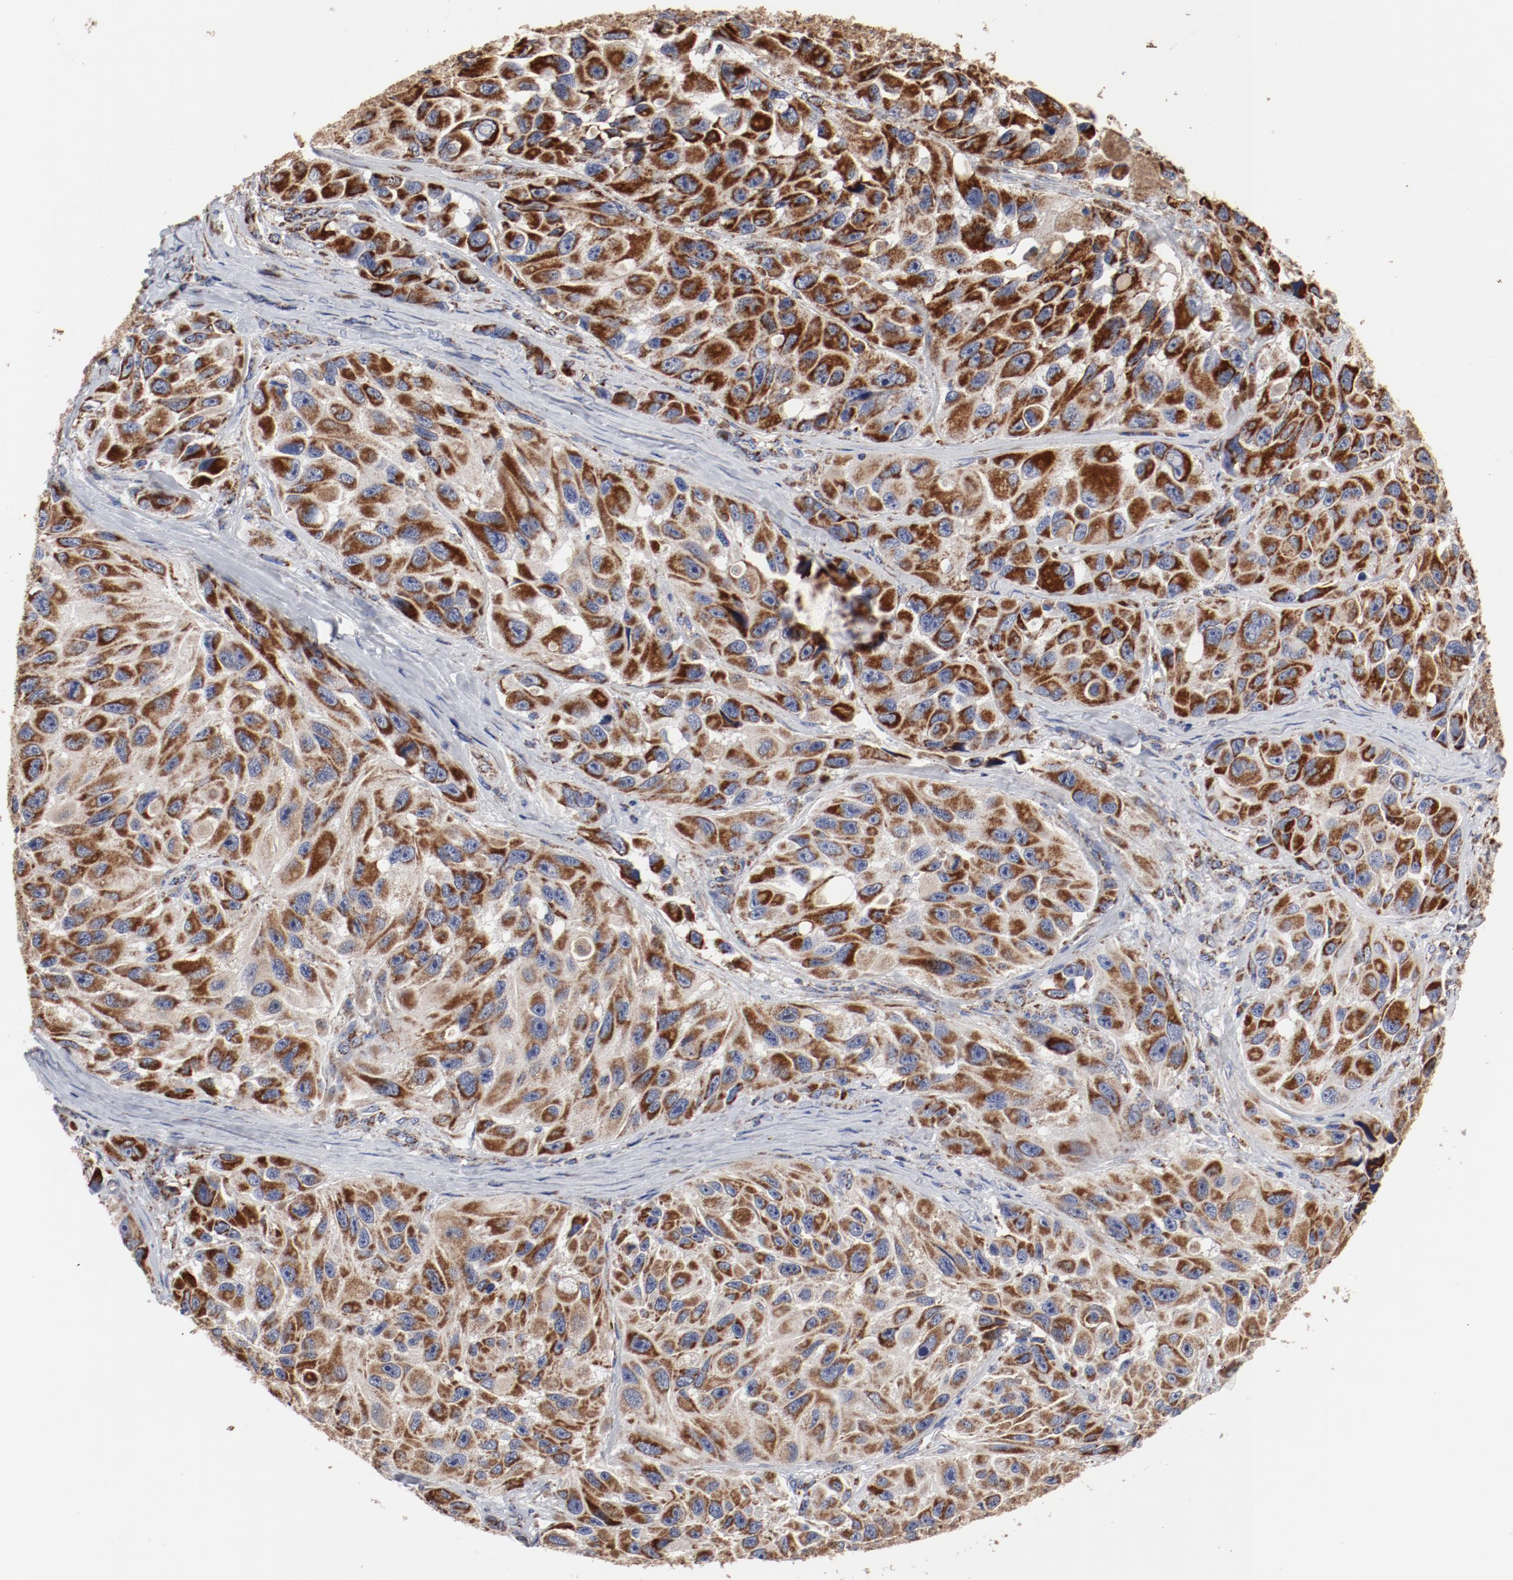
{"staining": {"intensity": "strong", "quantity": ">75%", "location": "cytoplasmic/membranous"}, "tissue": "melanoma", "cell_type": "Tumor cells", "image_type": "cancer", "snomed": [{"axis": "morphology", "description": "Malignant melanoma, NOS"}, {"axis": "topography", "description": "Skin"}], "caption": "Melanoma stained for a protein (brown) reveals strong cytoplasmic/membranous positive positivity in about >75% of tumor cells.", "gene": "NDUFV2", "patient": {"sex": "female", "age": 73}}